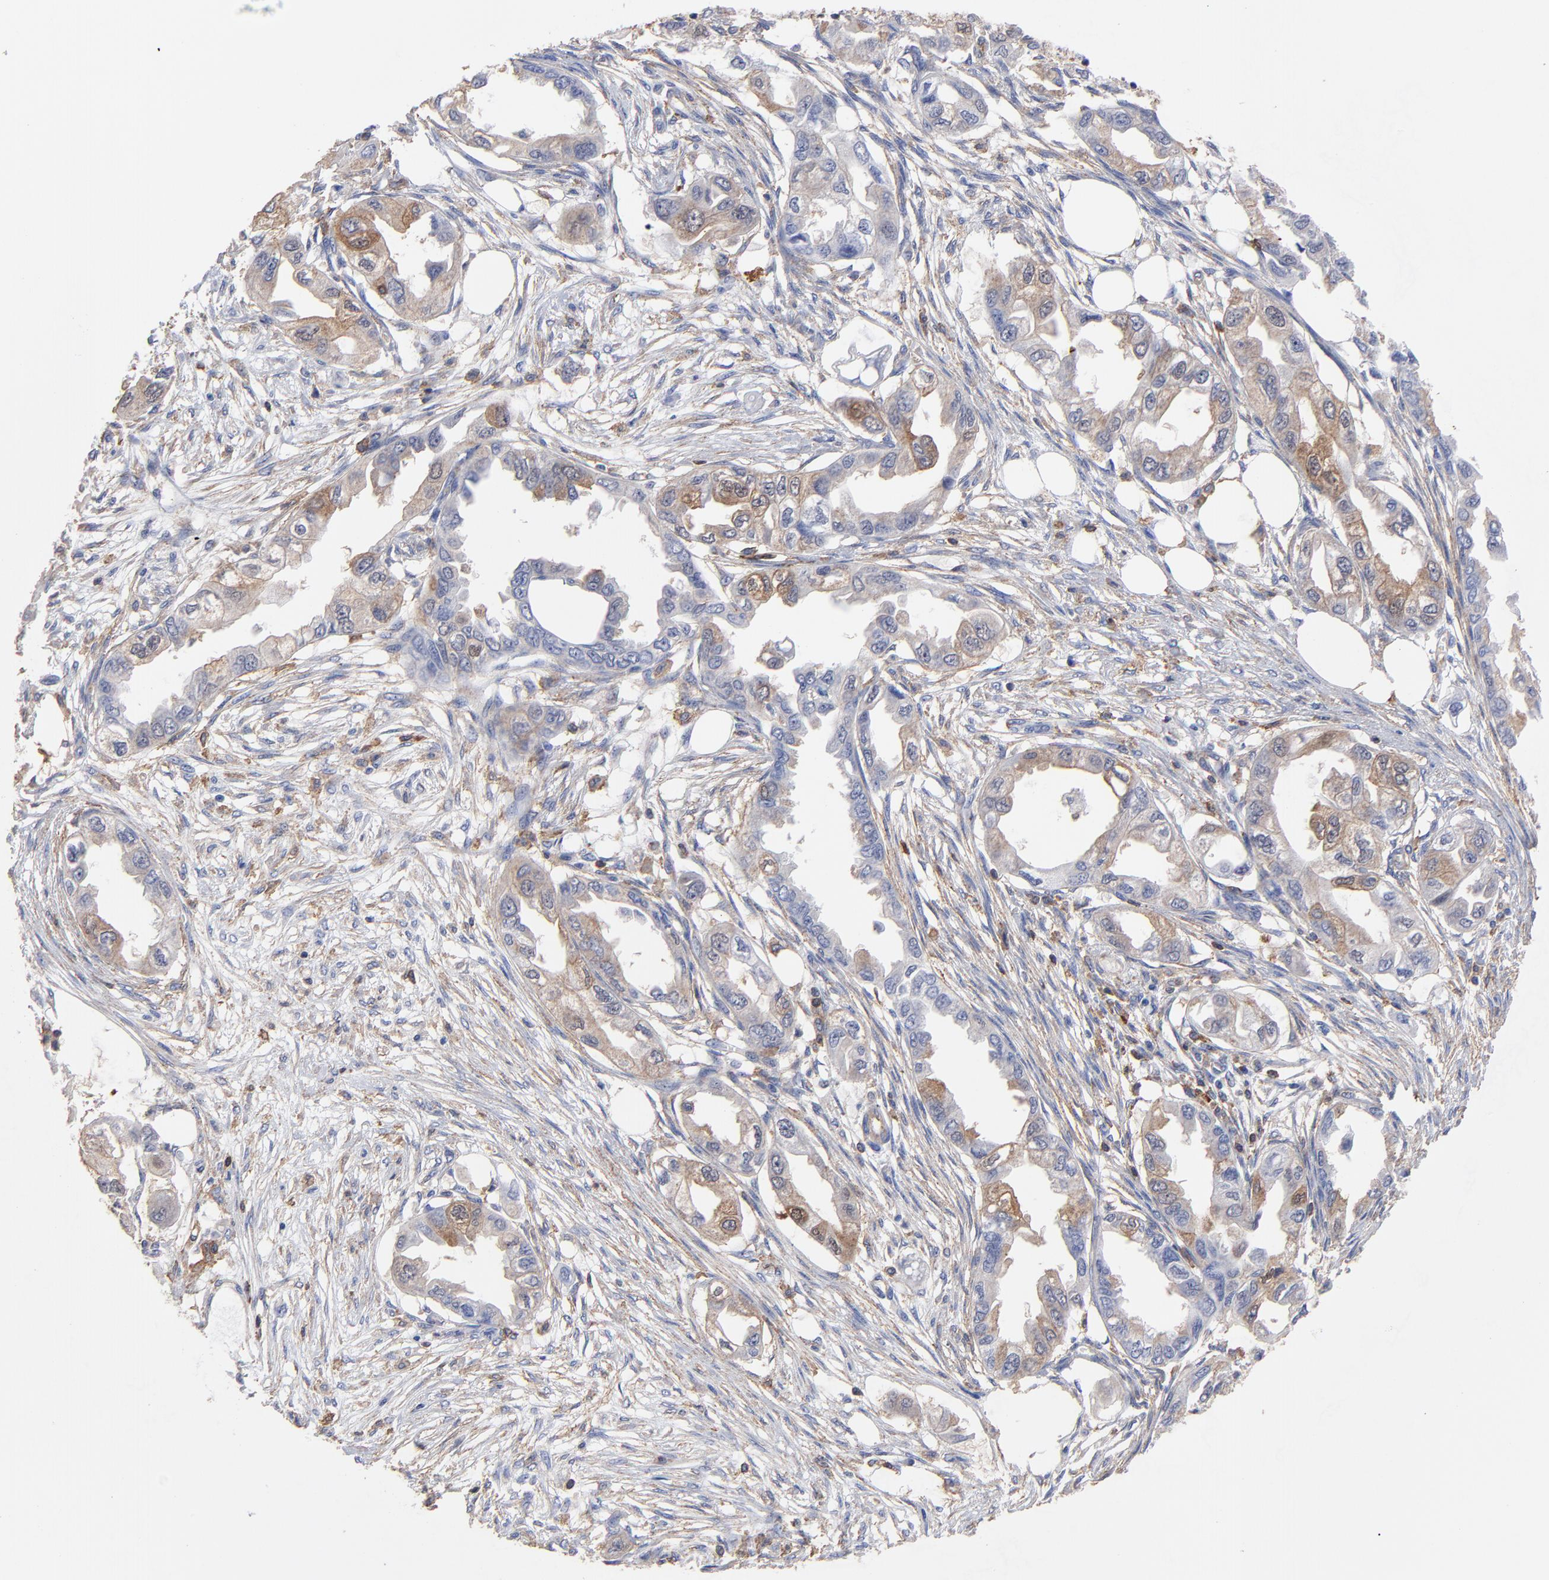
{"staining": {"intensity": "weak", "quantity": "<25%", "location": "cytoplasmic/membranous"}, "tissue": "endometrial cancer", "cell_type": "Tumor cells", "image_type": "cancer", "snomed": [{"axis": "morphology", "description": "Adenocarcinoma, NOS"}, {"axis": "topography", "description": "Endometrium"}], "caption": "Image shows no protein positivity in tumor cells of endometrial cancer tissue.", "gene": "ASL", "patient": {"sex": "female", "age": 67}}